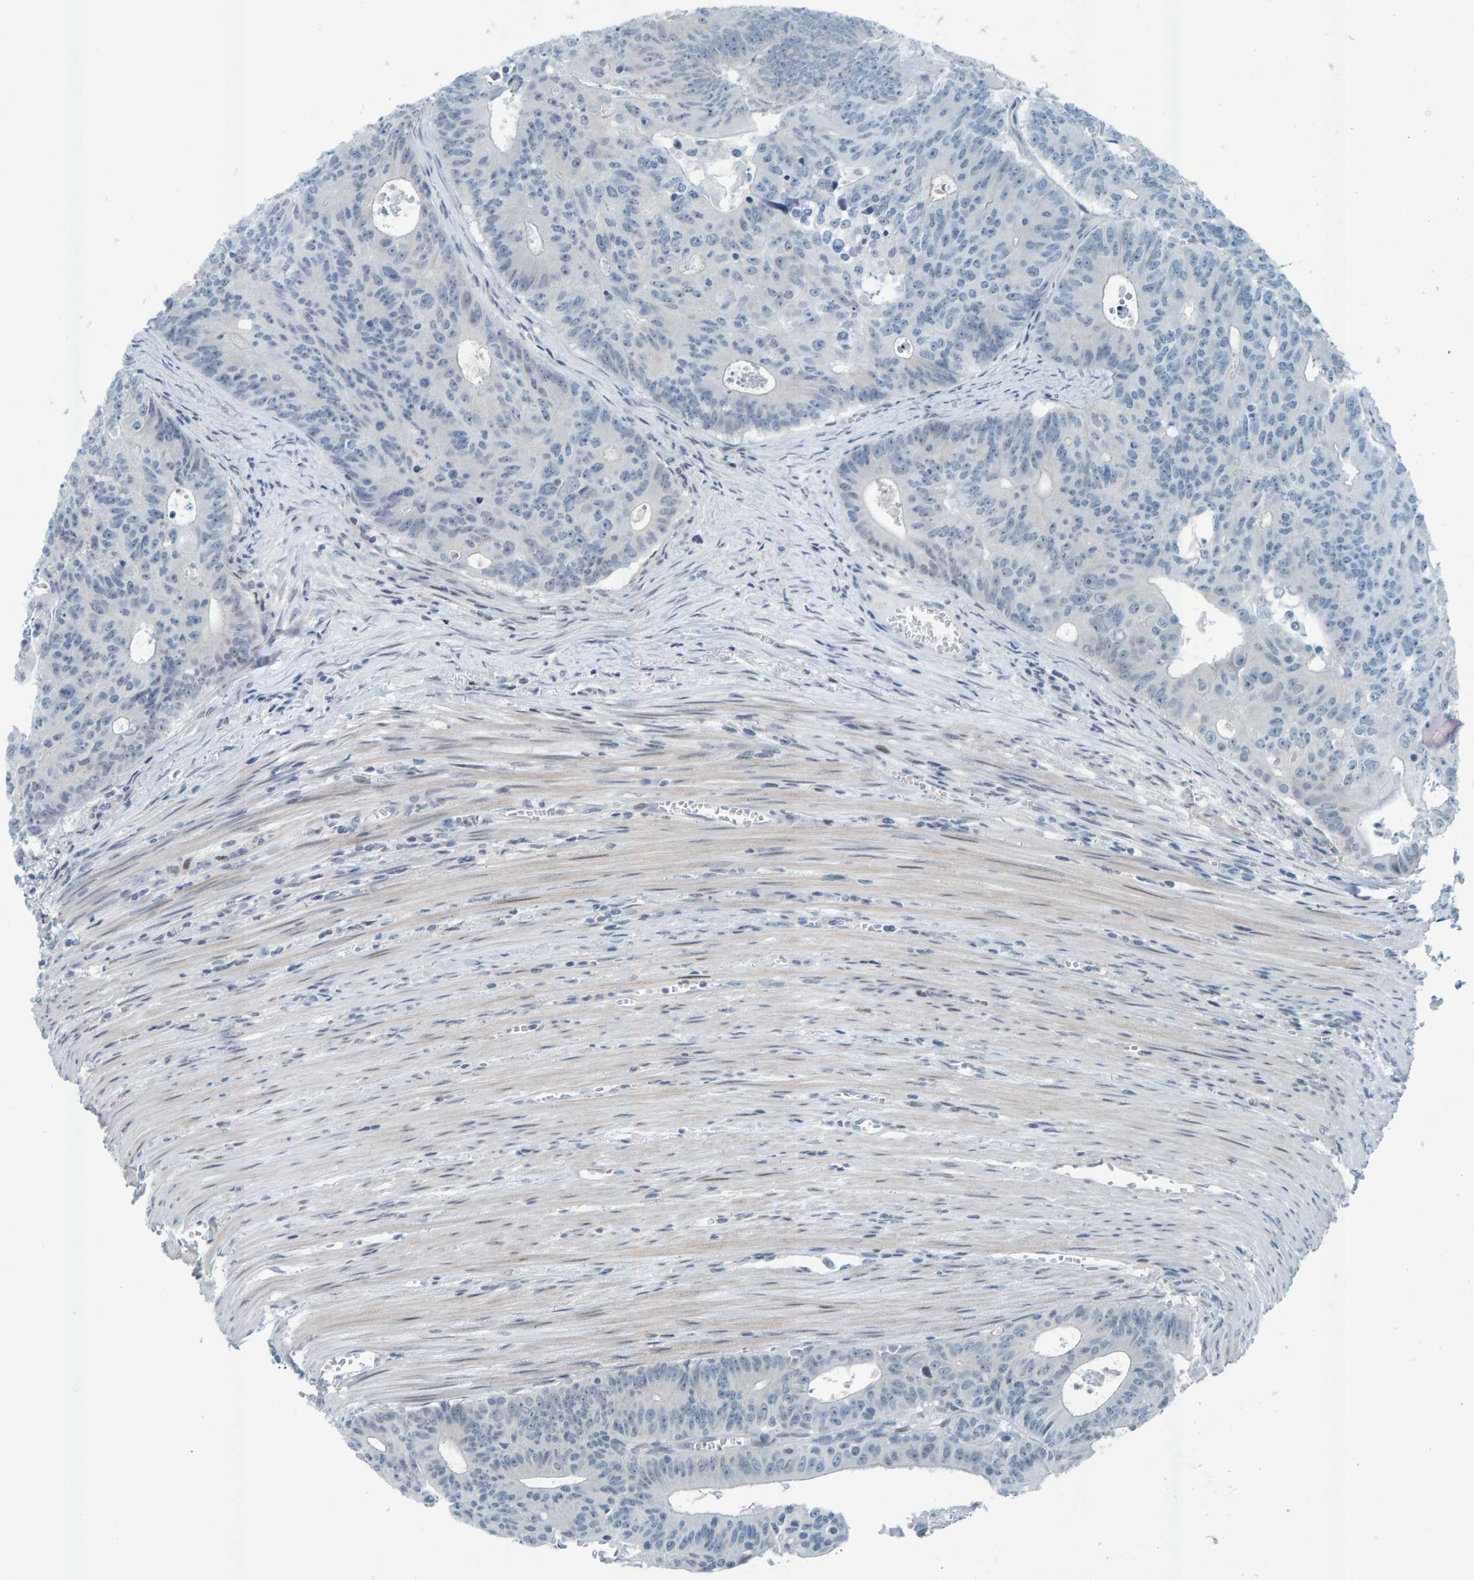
{"staining": {"intensity": "negative", "quantity": "none", "location": "none"}, "tissue": "colorectal cancer", "cell_type": "Tumor cells", "image_type": "cancer", "snomed": [{"axis": "morphology", "description": "Adenocarcinoma, NOS"}, {"axis": "topography", "description": "Colon"}], "caption": "Protein analysis of colorectal adenocarcinoma exhibits no significant positivity in tumor cells.", "gene": "CNP", "patient": {"sex": "male", "age": 87}}